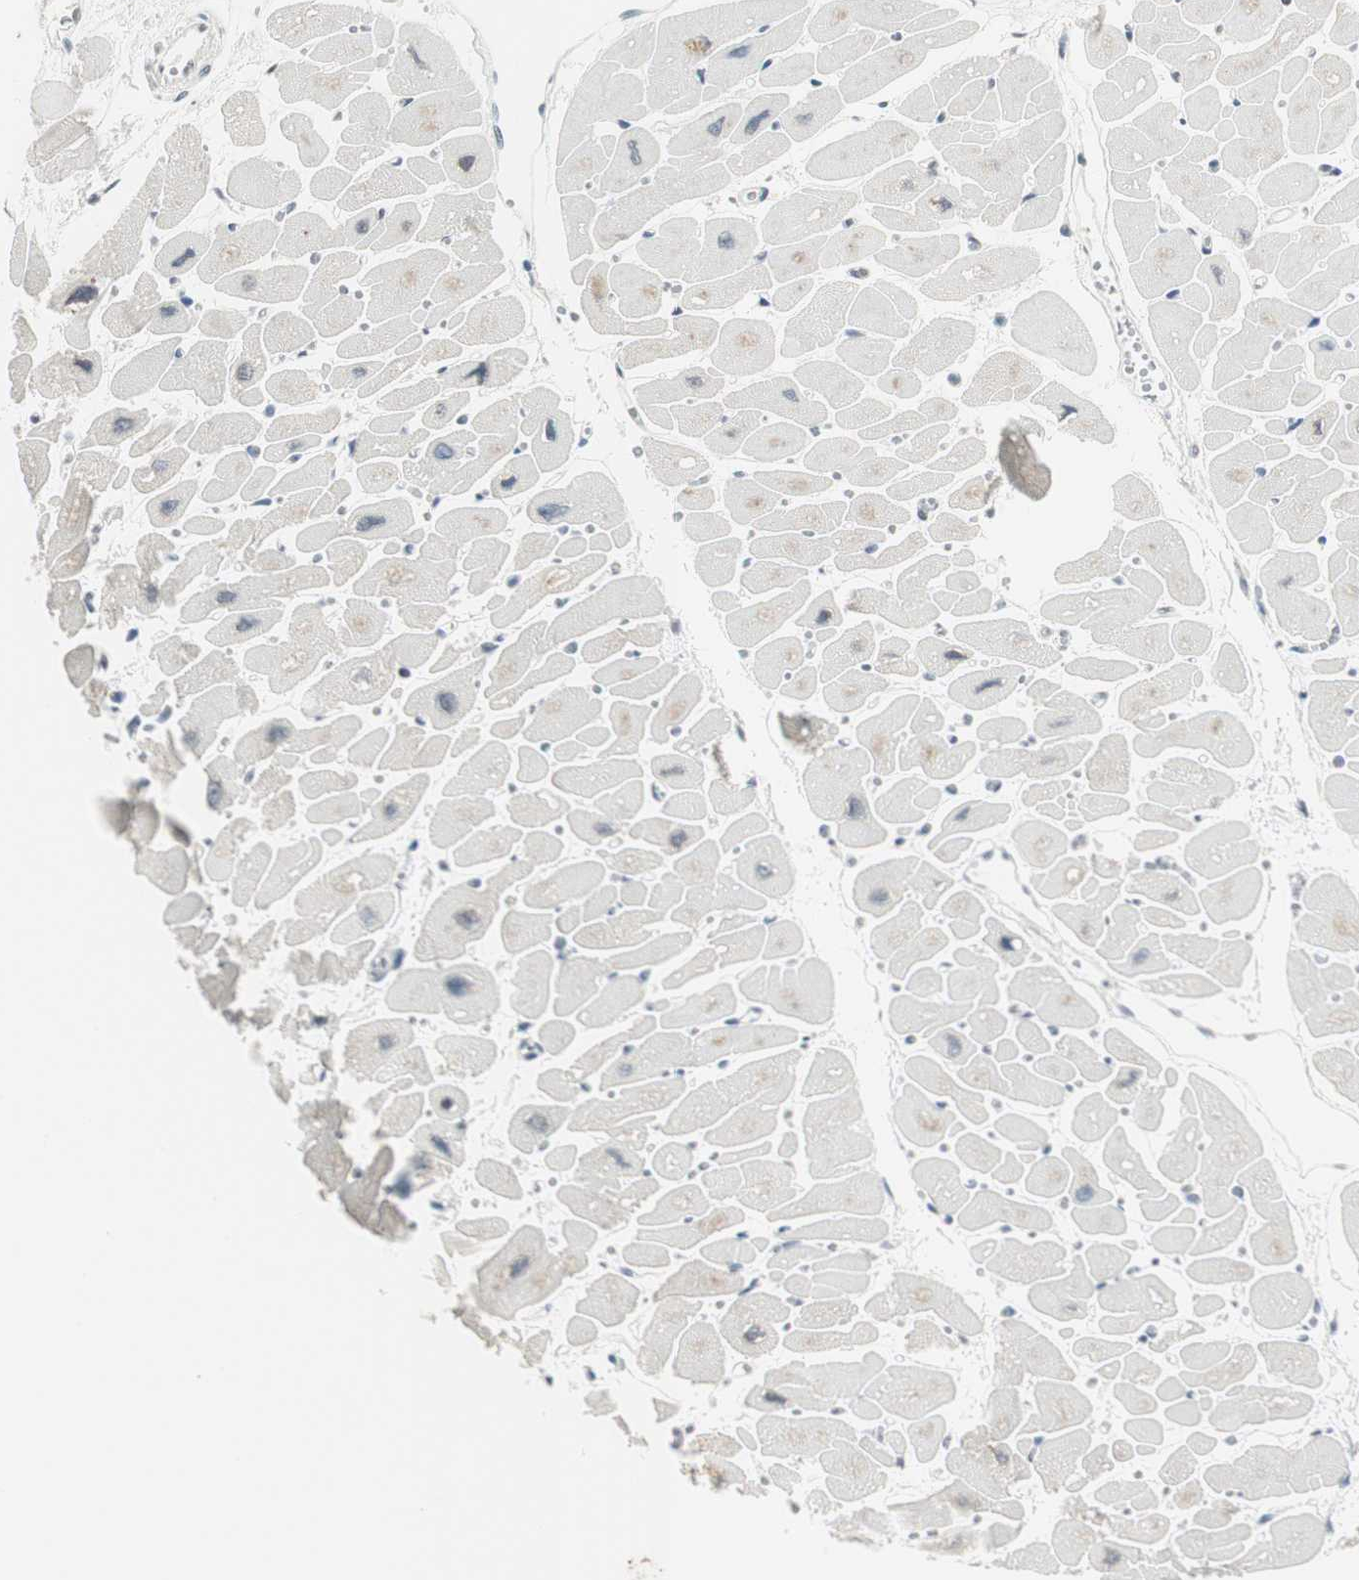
{"staining": {"intensity": "moderate", "quantity": "25%-75%", "location": "nuclear"}, "tissue": "heart muscle", "cell_type": "Cardiomyocytes", "image_type": "normal", "snomed": [{"axis": "morphology", "description": "Normal tissue, NOS"}, {"axis": "topography", "description": "Heart"}], "caption": "IHC micrograph of unremarkable human heart muscle stained for a protein (brown), which displays medium levels of moderate nuclear staining in approximately 25%-75% of cardiomyocytes.", "gene": "LONP2", "patient": {"sex": "female", "age": 54}}